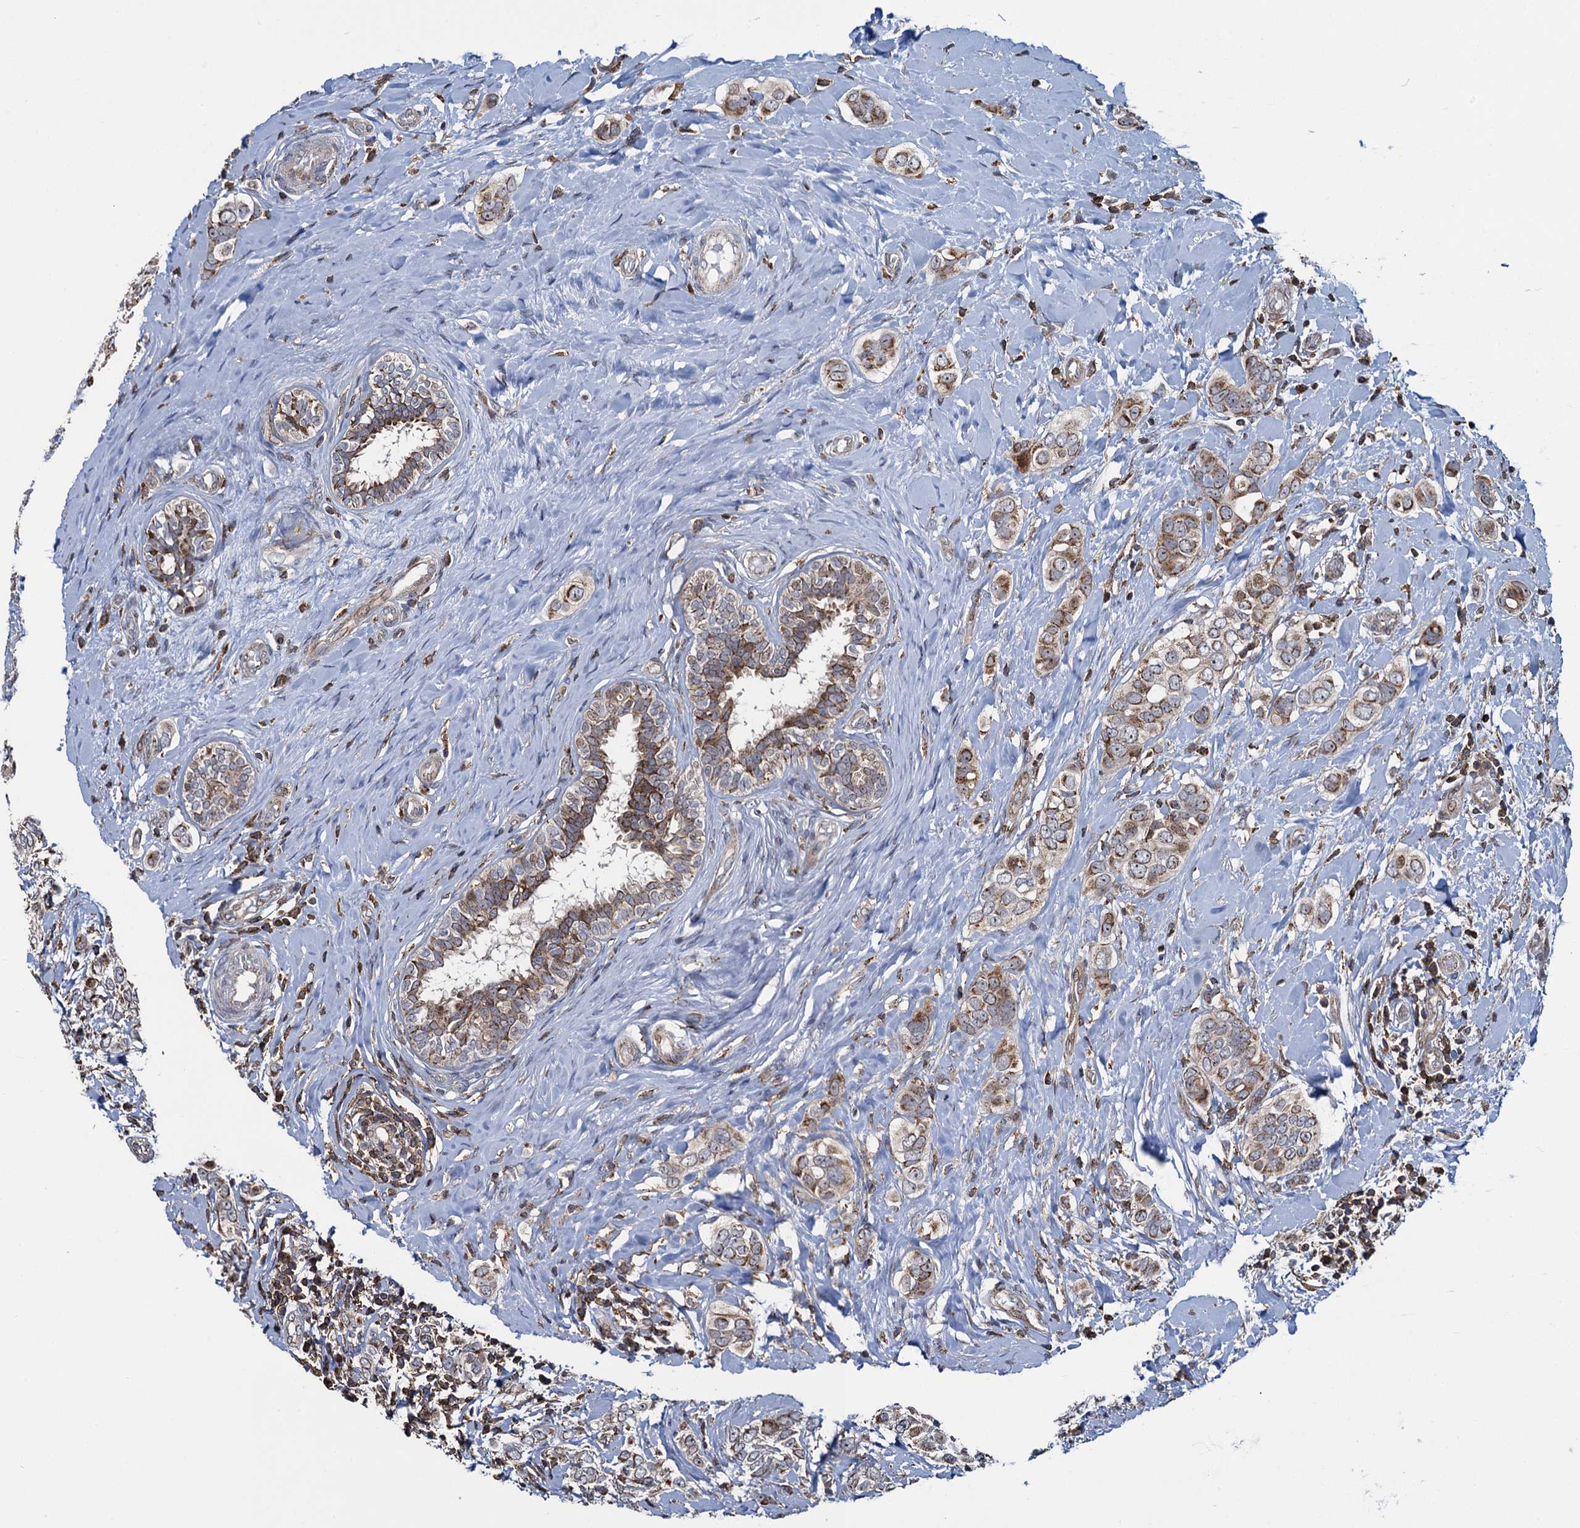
{"staining": {"intensity": "moderate", "quantity": "25%-75%", "location": "cytoplasmic/membranous"}, "tissue": "breast cancer", "cell_type": "Tumor cells", "image_type": "cancer", "snomed": [{"axis": "morphology", "description": "Lobular carcinoma"}, {"axis": "topography", "description": "Breast"}], "caption": "An image of human lobular carcinoma (breast) stained for a protein shows moderate cytoplasmic/membranous brown staining in tumor cells. (DAB IHC, brown staining for protein, blue staining for nuclei).", "gene": "CCDC102A", "patient": {"sex": "female", "age": 51}}